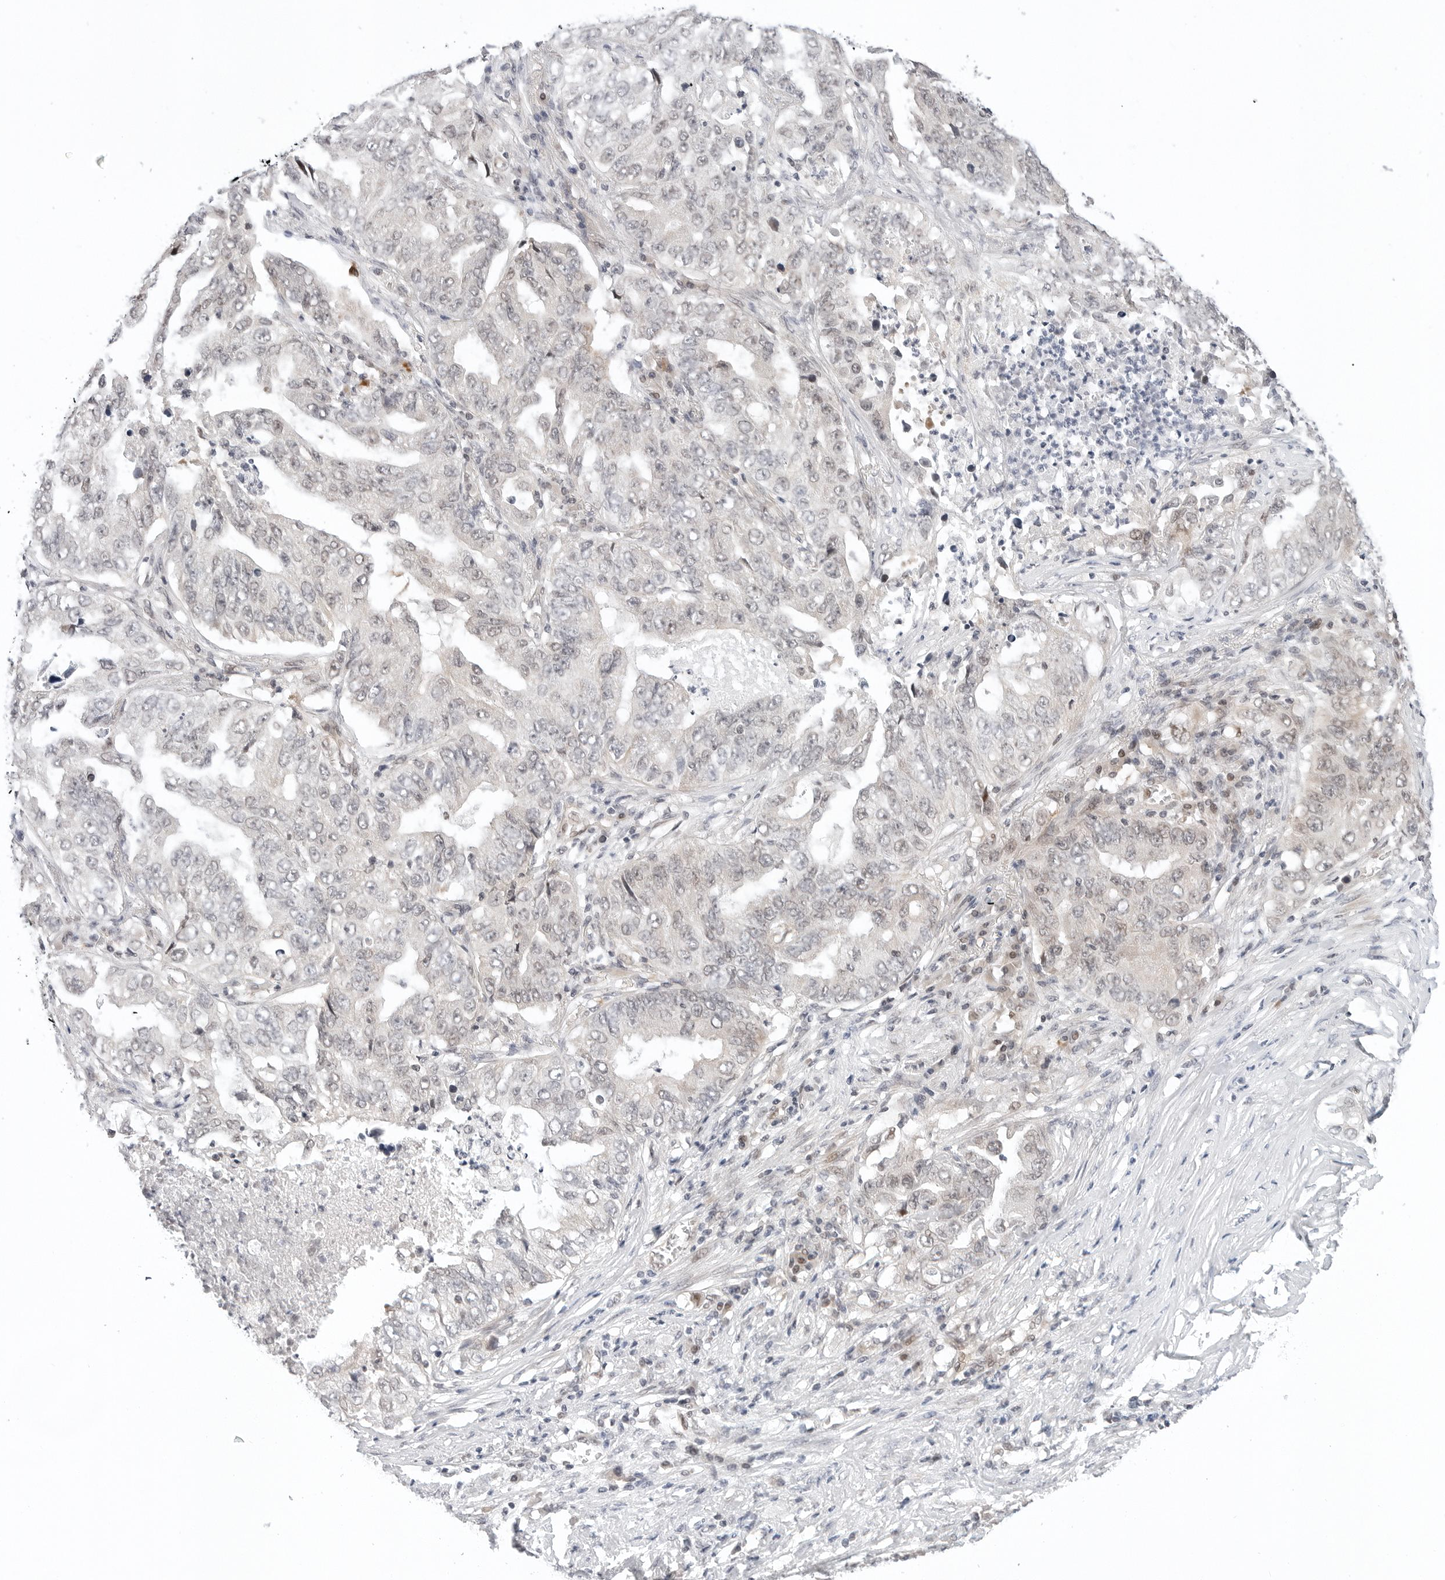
{"staining": {"intensity": "negative", "quantity": "none", "location": "none"}, "tissue": "lung cancer", "cell_type": "Tumor cells", "image_type": "cancer", "snomed": [{"axis": "morphology", "description": "Adenocarcinoma, NOS"}, {"axis": "topography", "description": "Lung"}], "caption": "Lung cancer was stained to show a protein in brown. There is no significant staining in tumor cells. (DAB (3,3'-diaminobenzidine) immunohistochemistry, high magnification).", "gene": "TSEN2", "patient": {"sex": "female", "age": 51}}